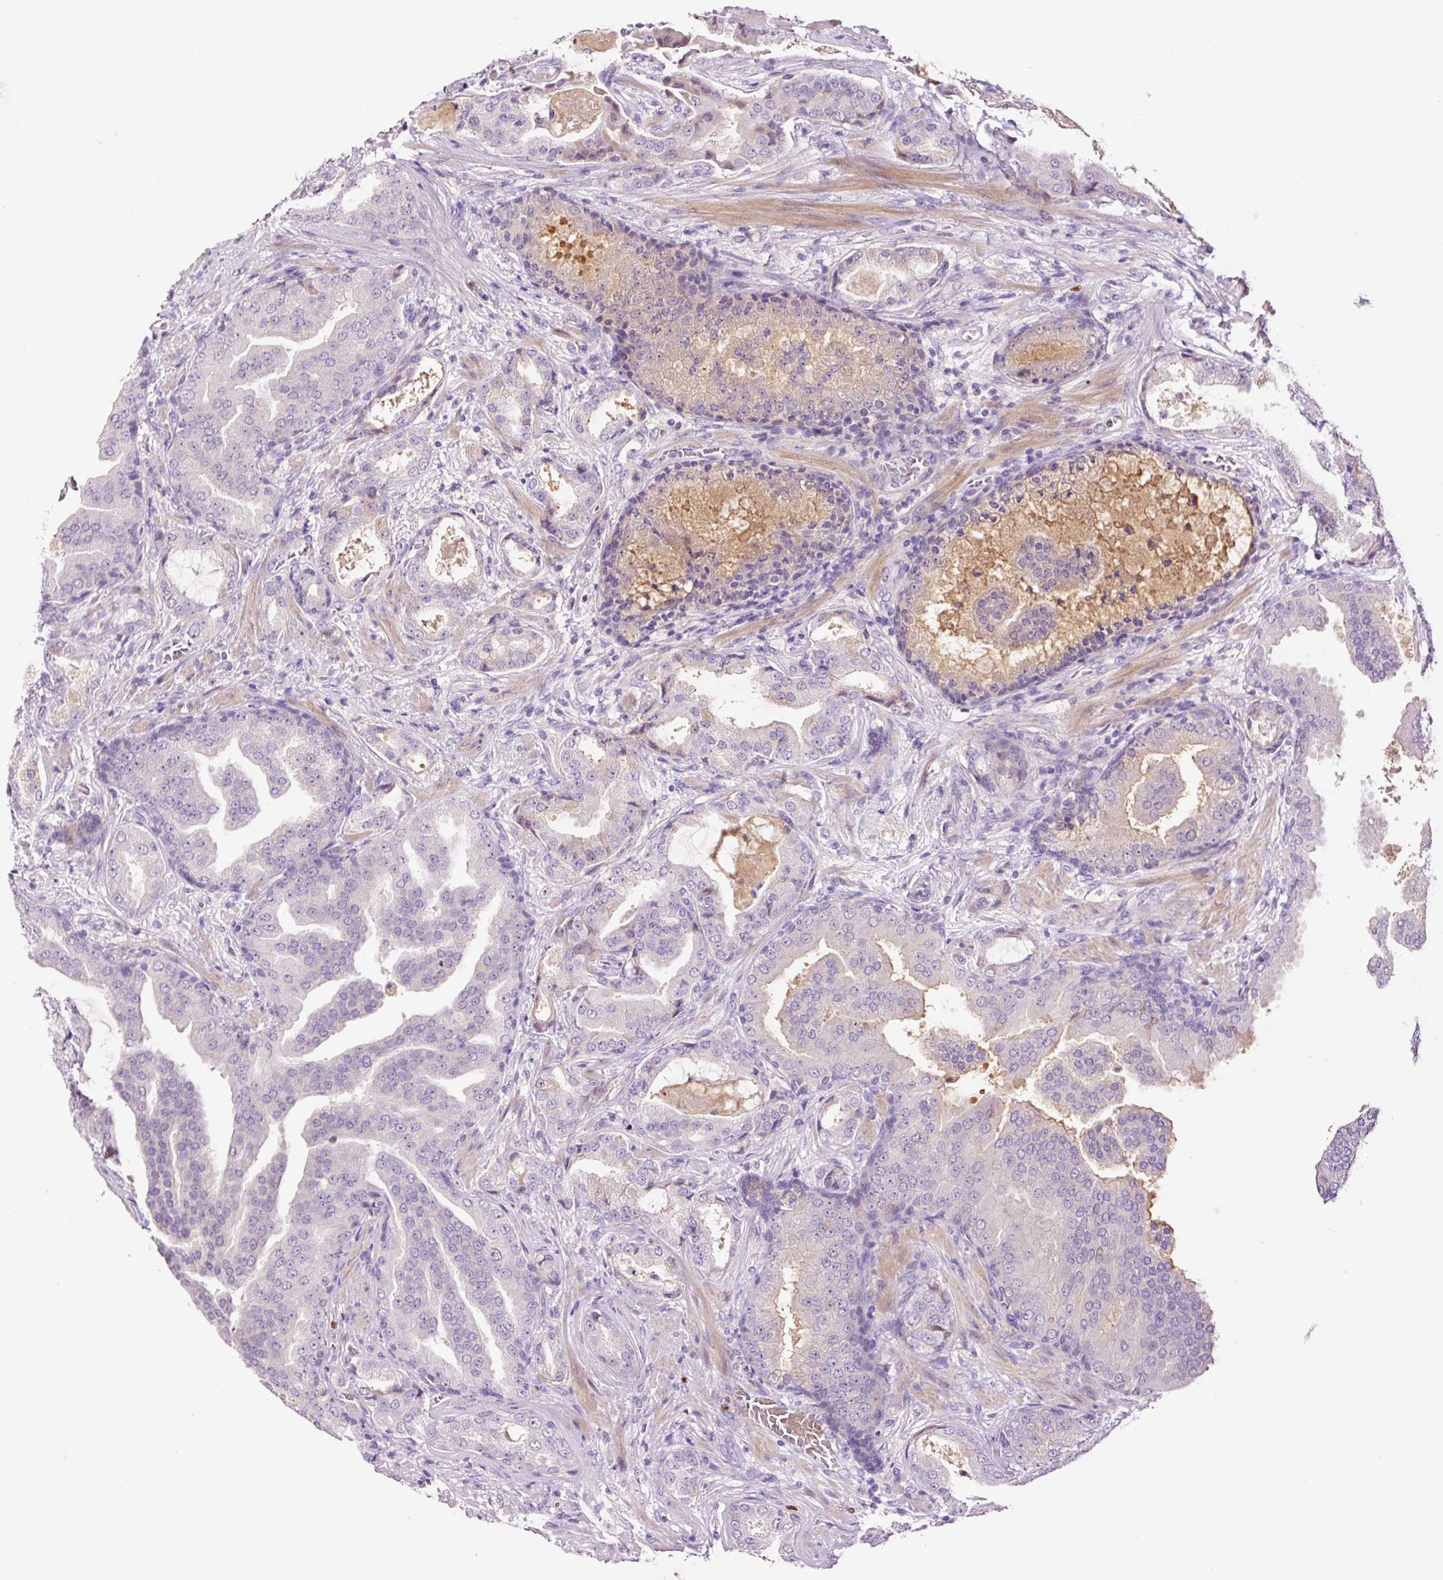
{"staining": {"intensity": "negative", "quantity": "none", "location": "none"}, "tissue": "prostate cancer", "cell_type": "Tumor cells", "image_type": "cancer", "snomed": [{"axis": "morphology", "description": "Adenocarcinoma, High grade"}, {"axis": "topography", "description": "Prostate"}], "caption": "Tumor cells show no significant protein staining in high-grade adenocarcinoma (prostate).", "gene": "DPPA4", "patient": {"sex": "male", "age": 68}}